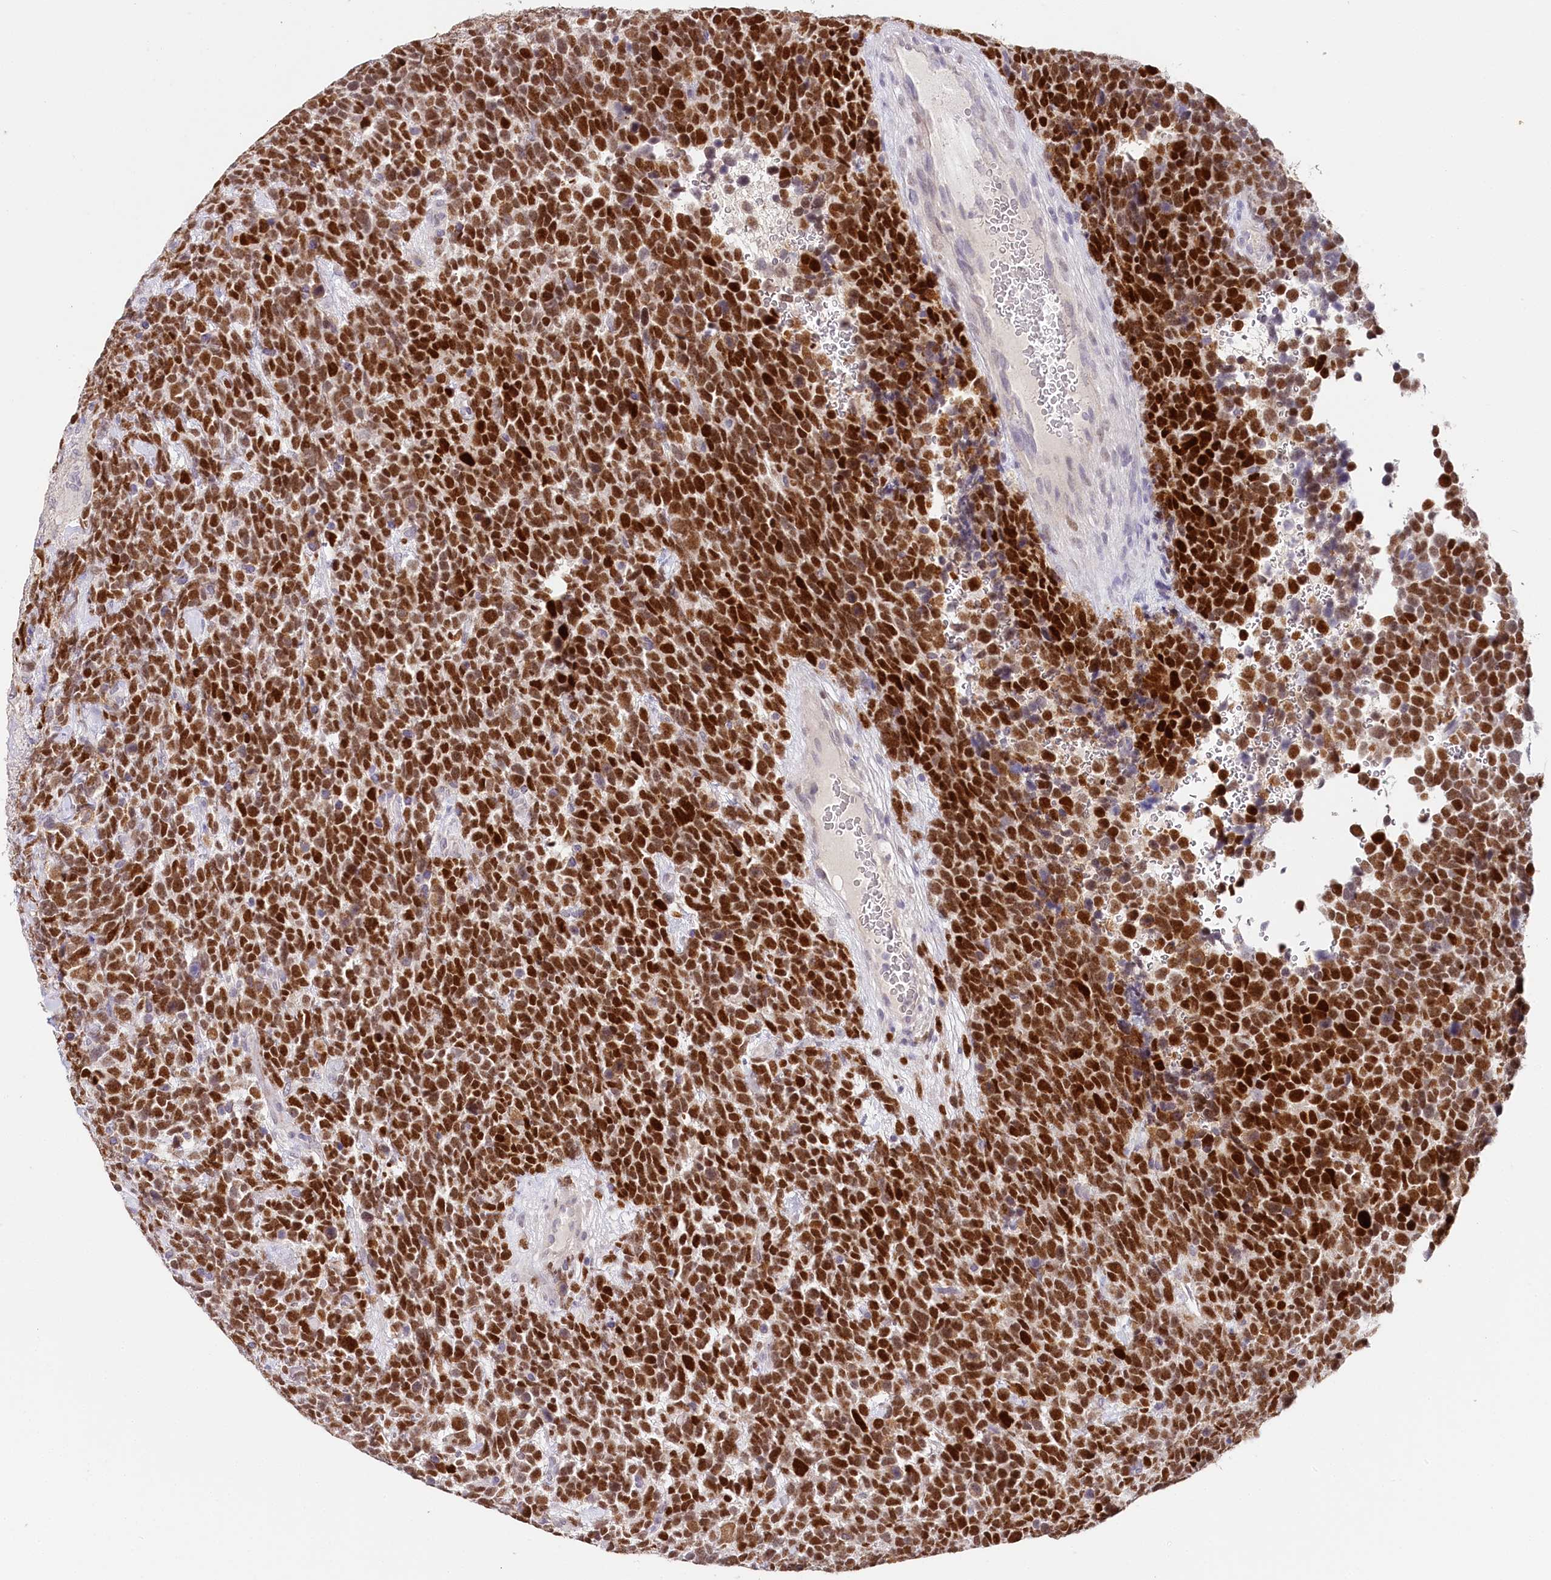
{"staining": {"intensity": "strong", "quantity": ">75%", "location": "nuclear"}, "tissue": "urothelial cancer", "cell_type": "Tumor cells", "image_type": "cancer", "snomed": [{"axis": "morphology", "description": "Urothelial carcinoma, High grade"}, {"axis": "topography", "description": "Urinary bladder"}], "caption": "Protein staining of urothelial cancer tissue reveals strong nuclear expression in about >75% of tumor cells.", "gene": "TP53", "patient": {"sex": "female", "age": 82}}